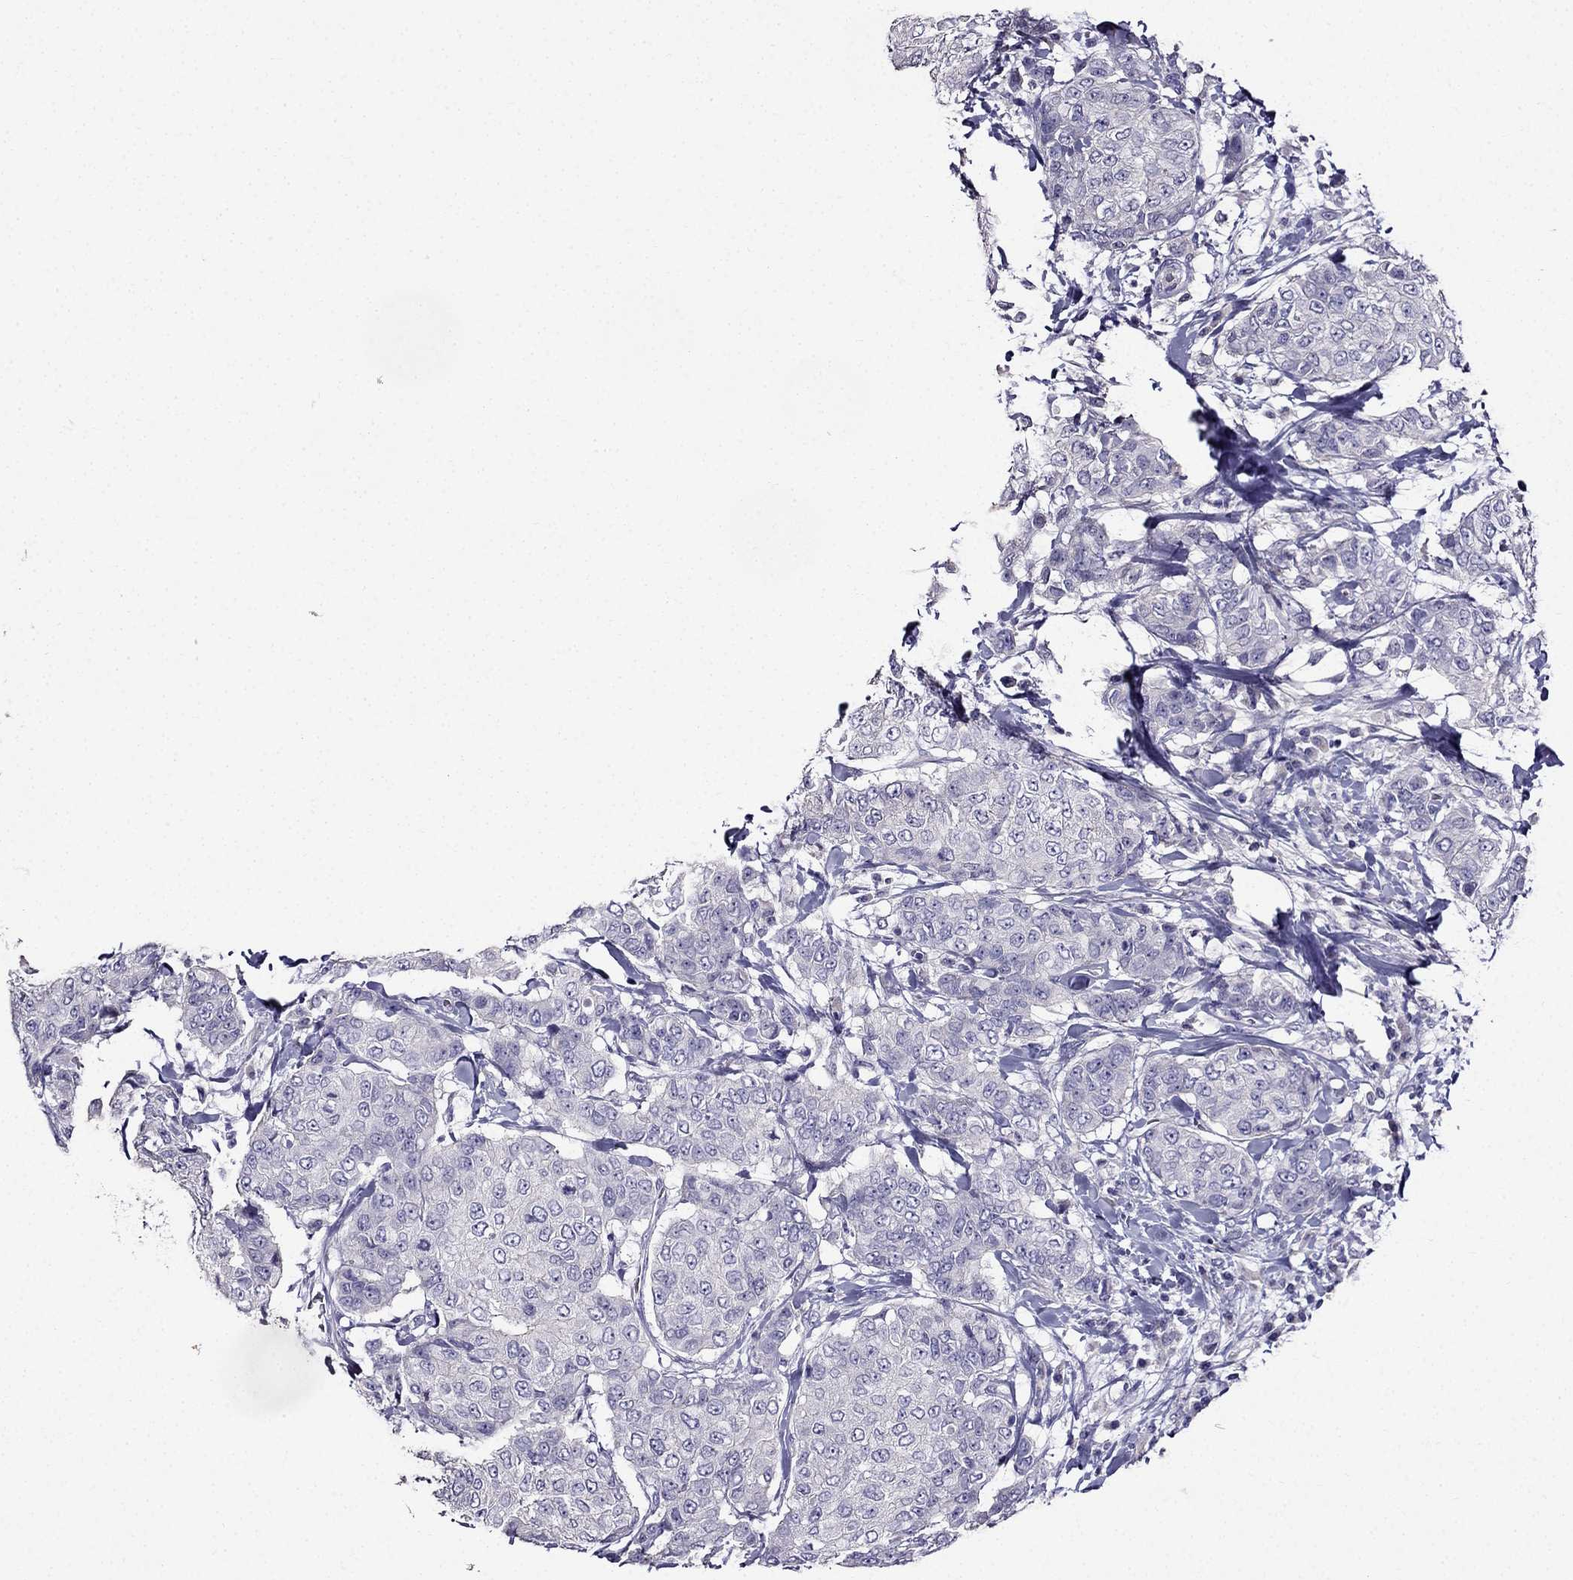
{"staining": {"intensity": "negative", "quantity": "none", "location": "none"}, "tissue": "breast cancer", "cell_type": "Tumor cells", "image_type": "cancer", "snomed": [{"axis": "morphology", "description": "Duct carcinoma"}, {"axis": "topography", "description": "Breast"}], "caption": "Immunohistochemistry micrograph of breast cancer (infiltrating ductal carcinoma) stained for a protein (brown), which demonstrates no expression in tumor cells.", "gene": "TMEM266", "patient": {"sex": "female", "age": 27}}